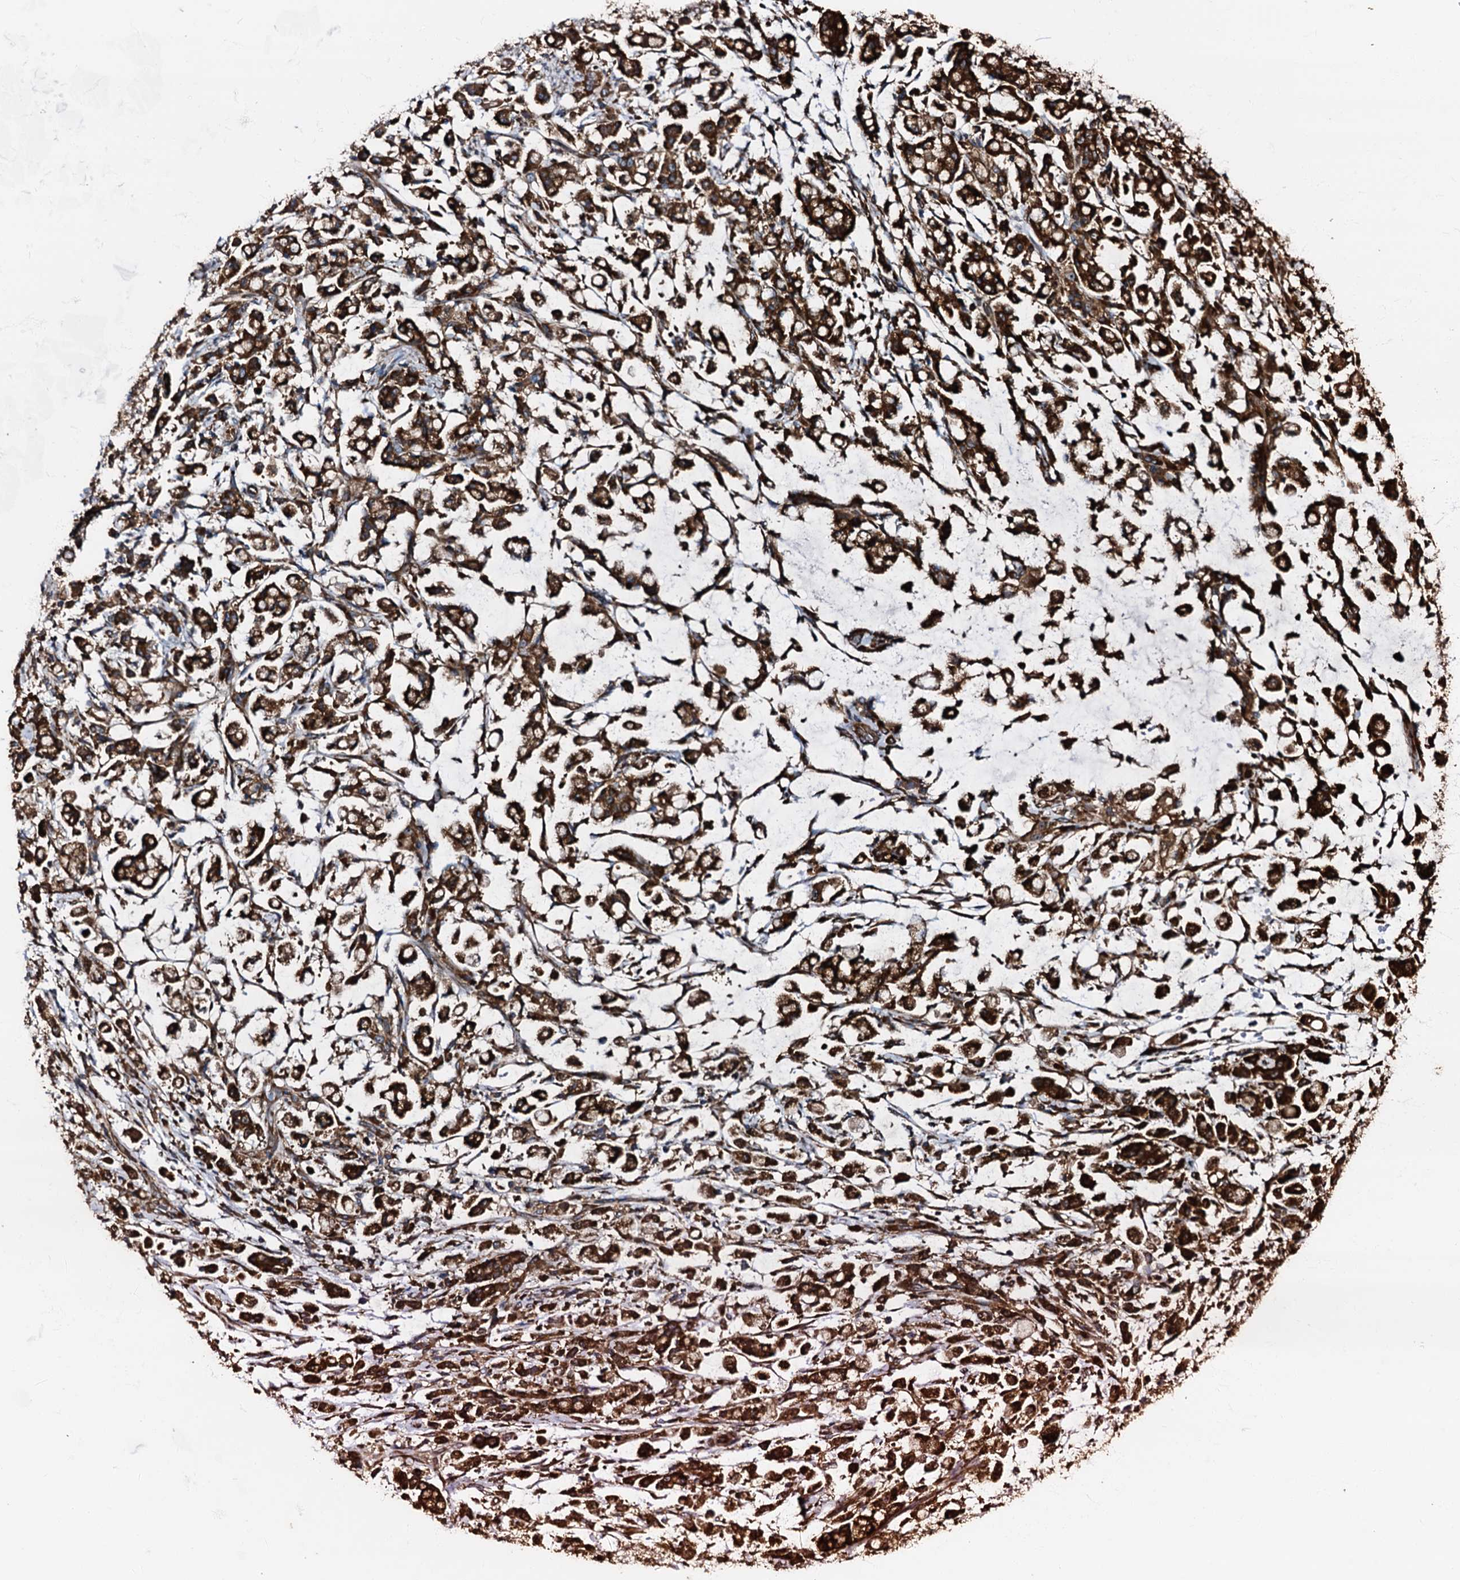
{"staining": {"intensity": "strong", "quantity": ">75%", "location": "cytoplasmic/membranous"}, "tissue": "stomach cancer", "cell_type": "Tumor cells", "image_type": "cancer", "snomed": [{"axis": "morphology", "description": "Adenocarcinoma, NOS"}, {"axis": "topography", "description": "Stomach"}], "caption": "Strong cytoplasmic/membranous protein staining is seen in about >75% of tumor cells in stomach adenocarcinoma.", "gene": "ATP2C1", "patient": {"sex": "female", "age": 60}}